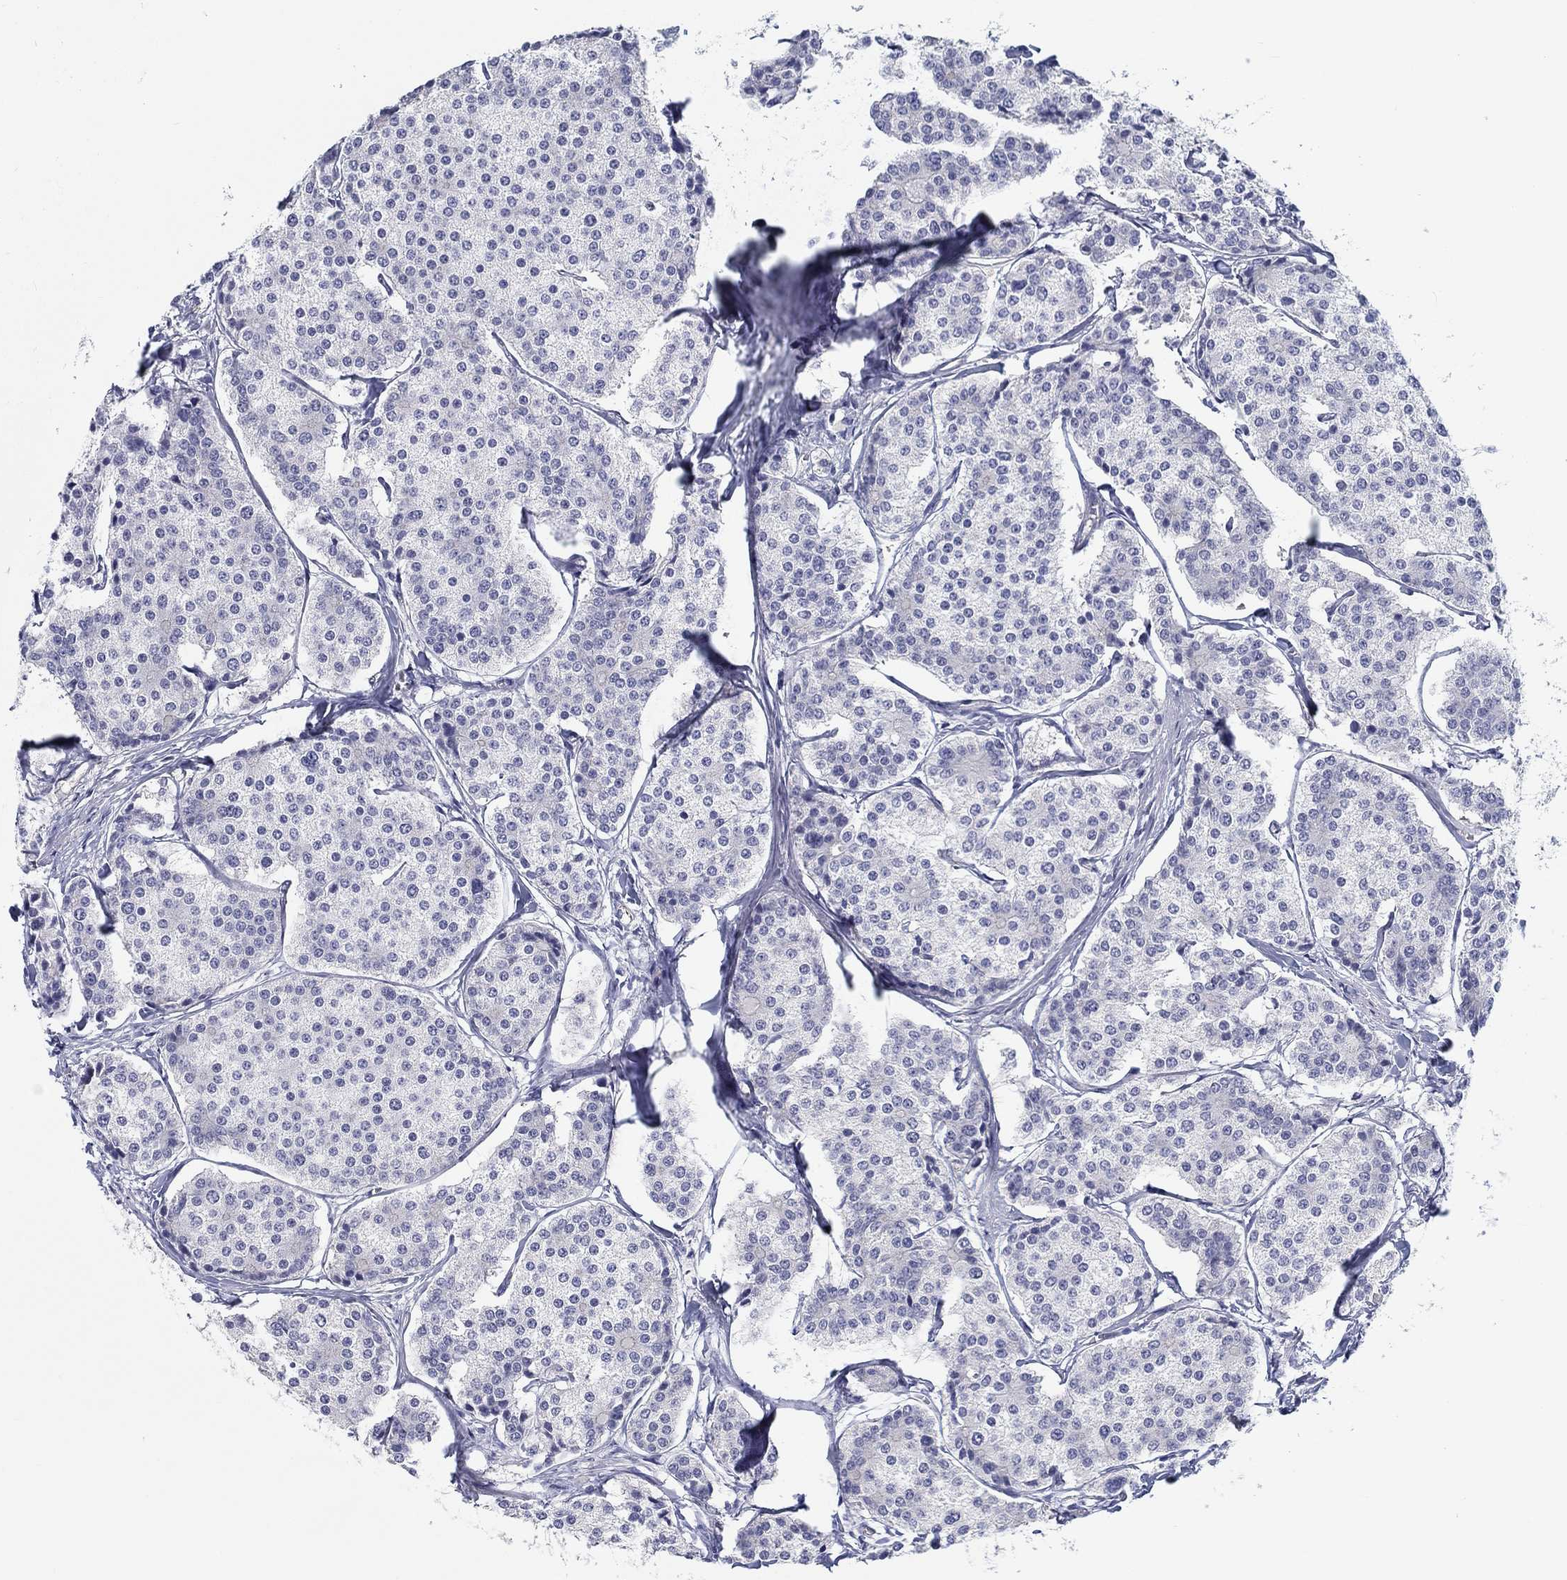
{"staining": {"intensity": "negative", "quantity": "none", "location": "none"}, "tissue": "carcinoid", "cell_type": "Tumor cells", "image_type": "cancer", "snomed": [{"axis": "morphology", "description": "Carcinoid, malignant, NOS"}, {"axis": "topography", "description": "Small intestine"}], "caption": "This is a histopathology image of immunohistochemistry (IHC) staining of carcinoid (malignant), which shows no staining in tumor cells. (DAB immunohistochemistry visualized using brightfield microscopy, high magnification).", "gene": "CRYGD", "patient": {"sex": "female", "age": 65}}